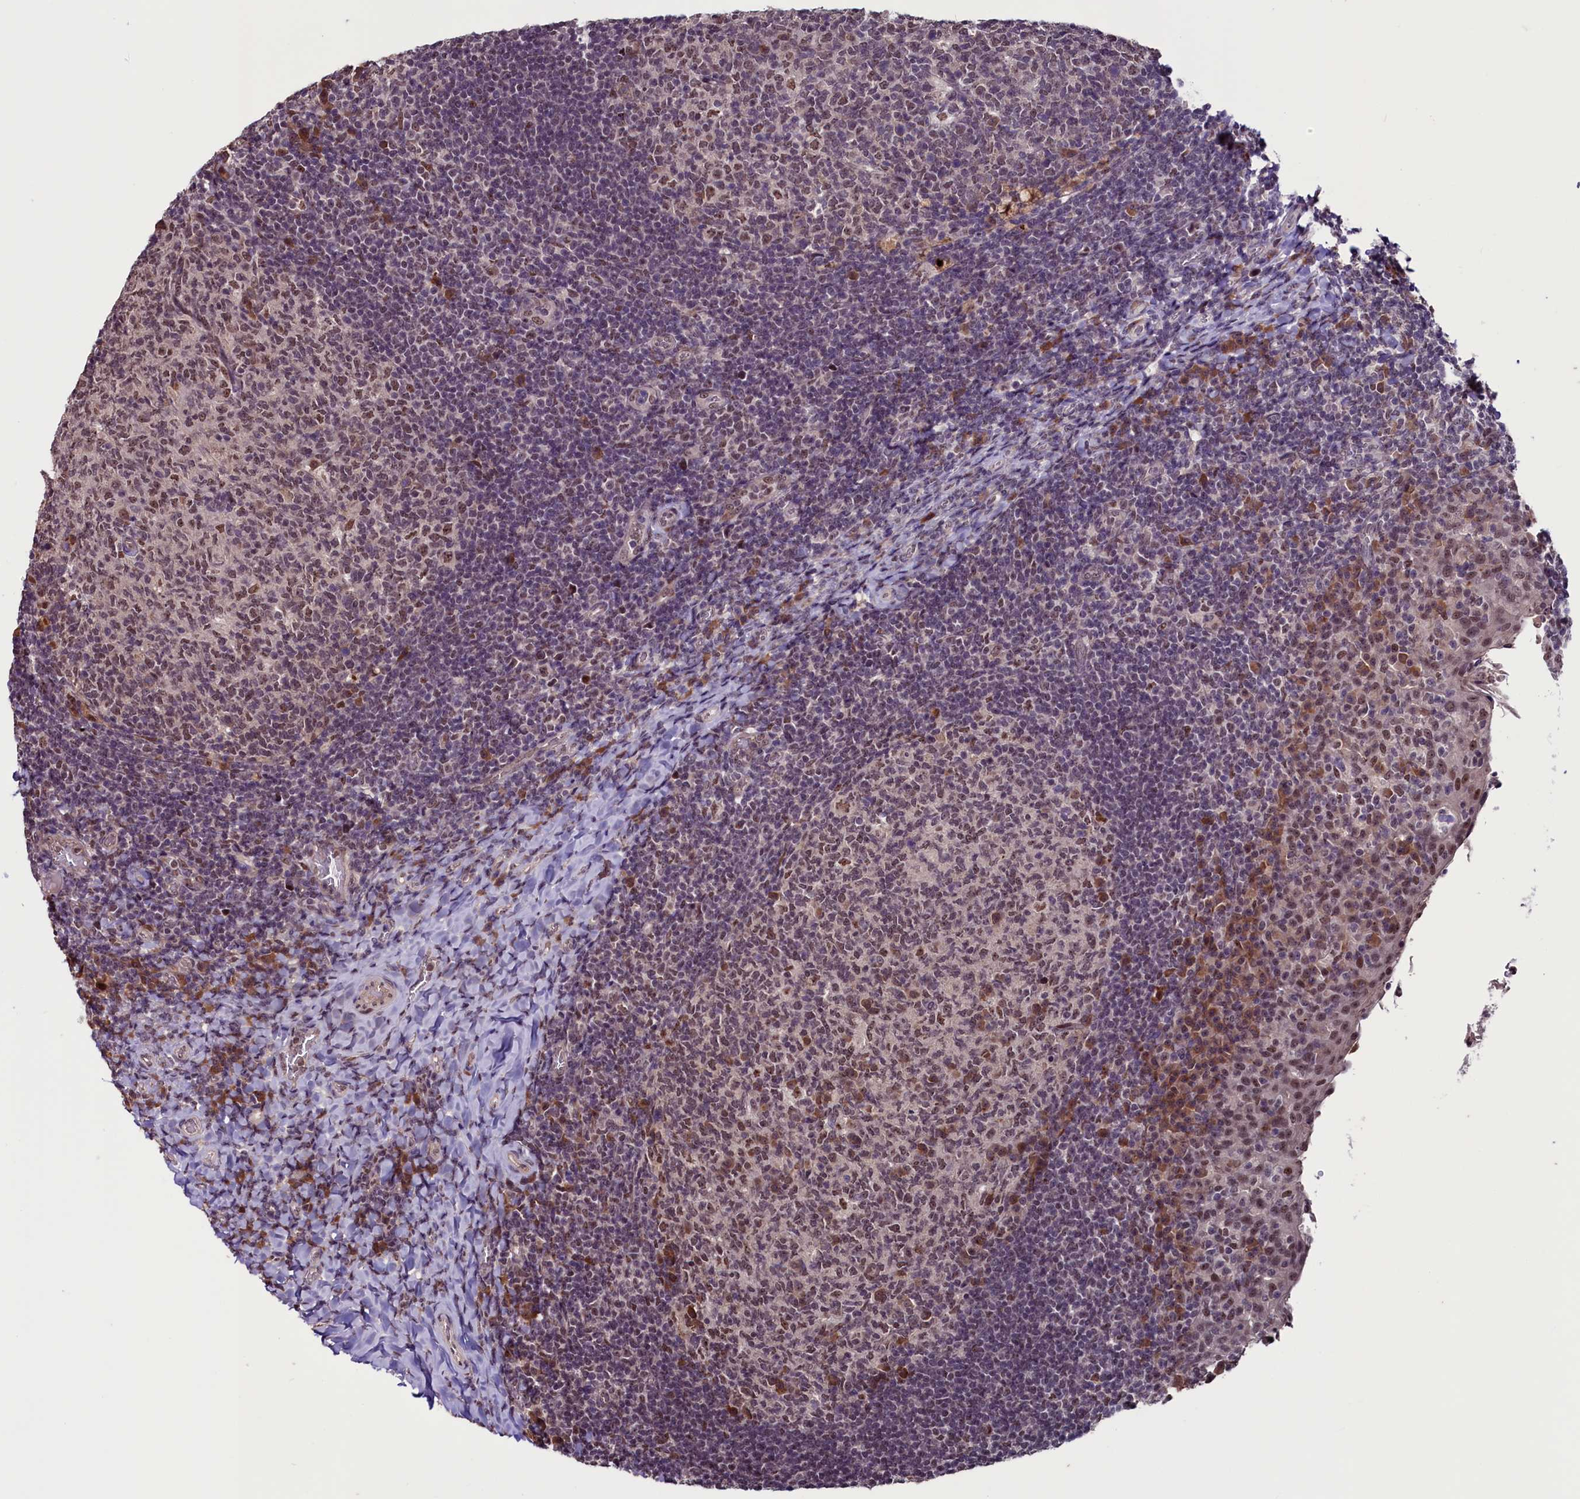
{"staining": {"intensity": "moderate", "quantity": "25%-75%", "location": "nuclear"}, "tissue": "tonsil", "cell_type": "Germinal center cells", "image_type": "normal", "snomed": [{"axis": "morphology", "description": "Normal tissue, NOS"}, {"axis": "topography", "description": "Tonsil"}], "caption": "High-power microscopy captured an IHC image of benign tonsil, revealing moderate nuclear positivity in approximately 25%-75% of germinal center cells.", "gene": "RNMT", "patient": {"sex": "female", "age": 10}}